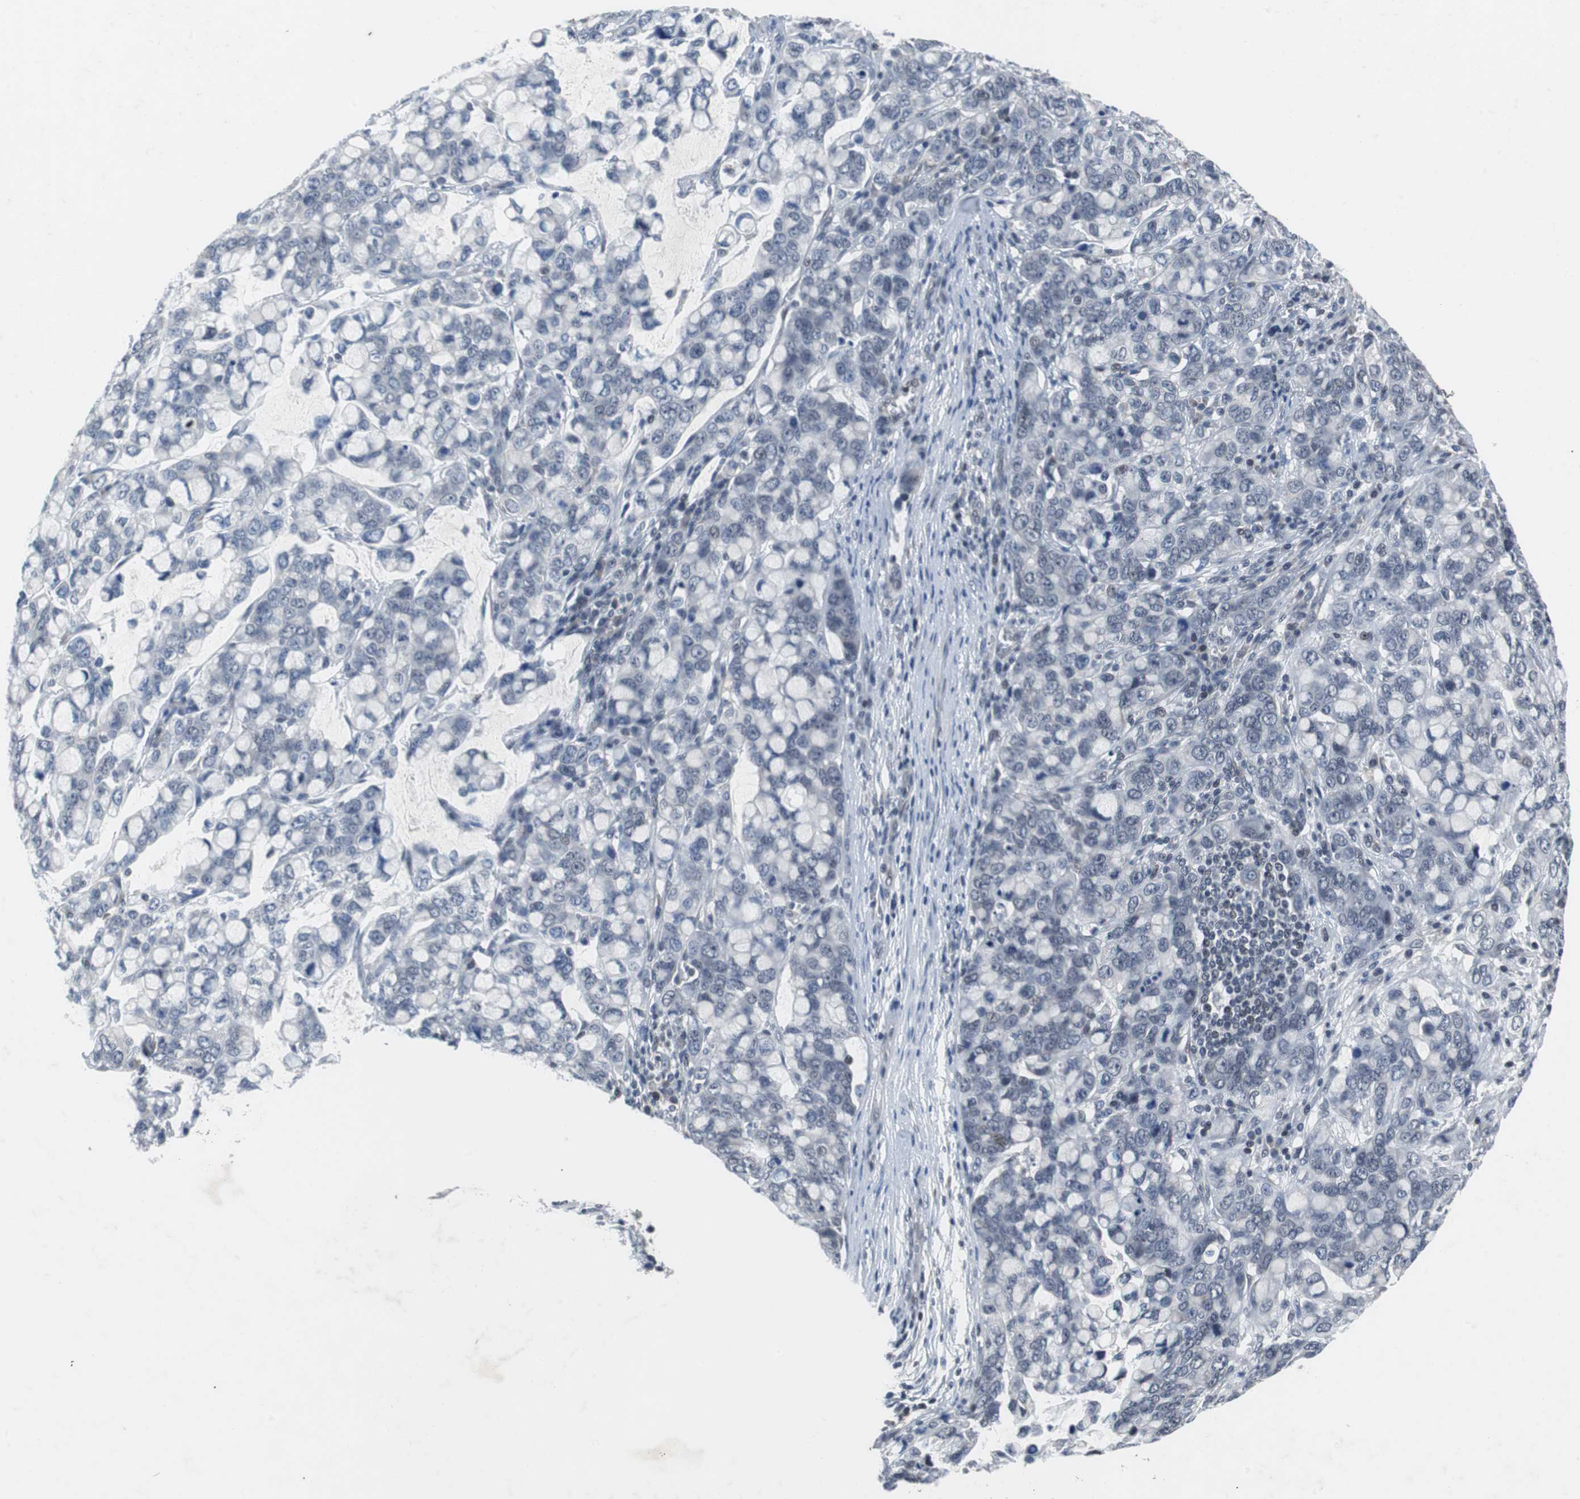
{"staining": {"intensity": "negative", "quantity": "none", "location": "none"}, "tissue": "stomach cancer", "cell_type": "Tumor cells", "image_type": "cancer", "snomed": [{"axis": "morphology", "description": "Adenocarcinoma, NOS"}, {"axis": "topography", "description": "Stomach, lower"}], "caption": "IHC image of human stomach adenocarcinoma stained for a protein (brown), which demonstrates no expression in tumor cells. The staining is performed using DAB brown chromogen with nuclei counter-stained in using hematoxylin.", "gene": "TP63", "patient": {"sex": "male", "age": 84}}